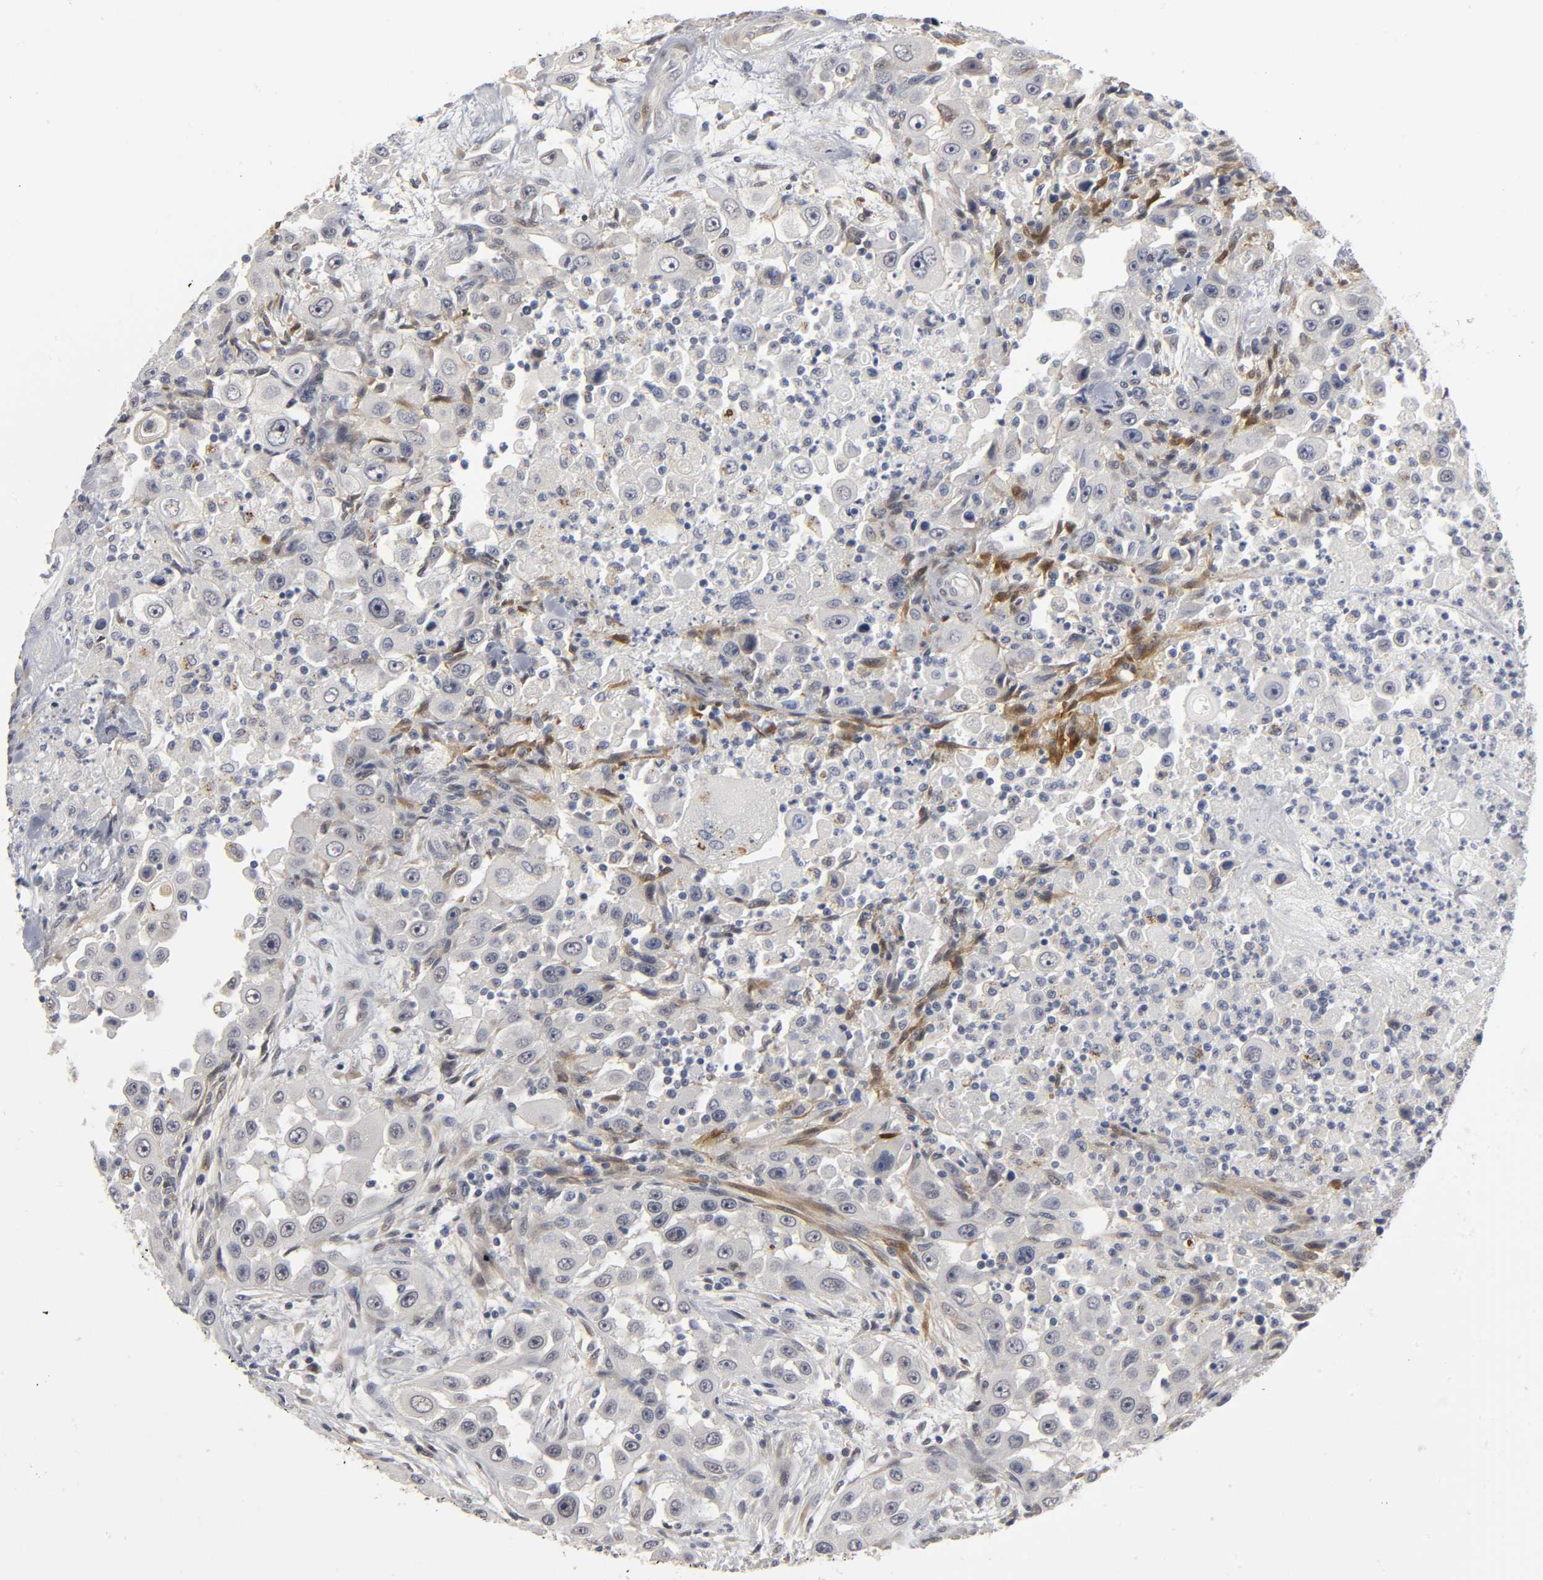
{"staining": {"intensity": "weak", "quantity": "<25%", "location": "cytoplasmic/membranous"}, "tissue": "head and neck cancer", "cell_type": "Tumor cells", "image_type": "cancer", "snomed": [{"axis": "morphology", "description": "Carcinoma, NOS"}, {"axis": "topography", "description": "Head-Neck"}], "caption": "Head and neck cancer was stained to show a protein in brown. There is no significant positivity in tumor cells.", "gene": "PDLIM3", "patient": {"sex": "male", "age": 87}}